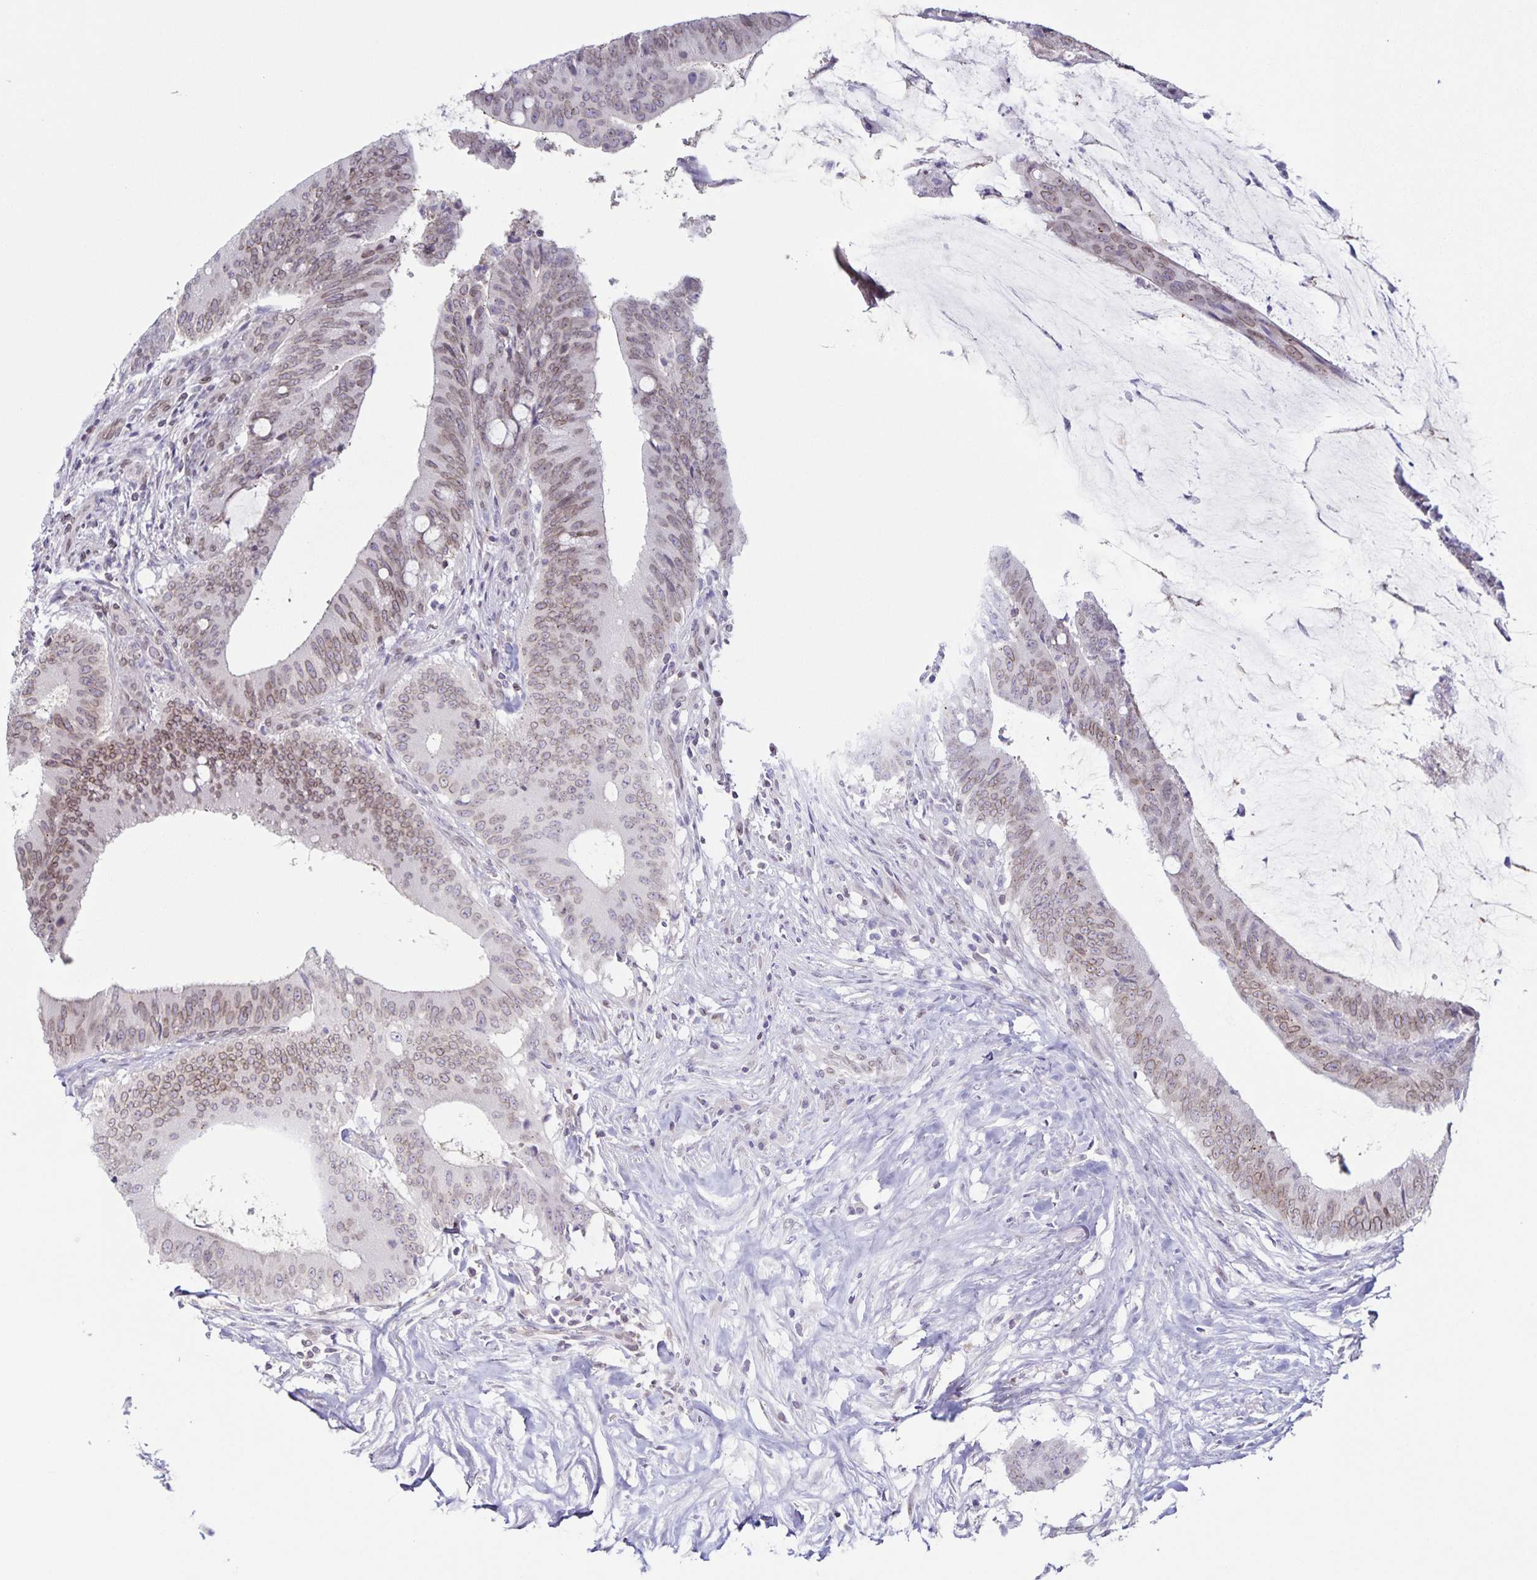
{"staining": {"intensity": "moderate", "quantity": ">75%", "location": "cytoplasmic/membranous,nuclear"}, "tissue": "colorectal cancer", "cell_type": "Tumor cells", "image_type": "cancer", "snomed": [{"axis": "morphology", "description": "Adenocarcinoma, NOS"}, {"axis": "topography", "description": "Colon"}], "caption": "Protein expression analysis of human colorectal cancer (adenocarcinoma) reveals moderate cytoplasmic/membranous and nuclear expression in approximately >75% of tumor cells. (Brightfield microscopy of DAB IHC at high magnification).", "gene": "SYNE2", "patient": {"sex": "female", "age": 43}}